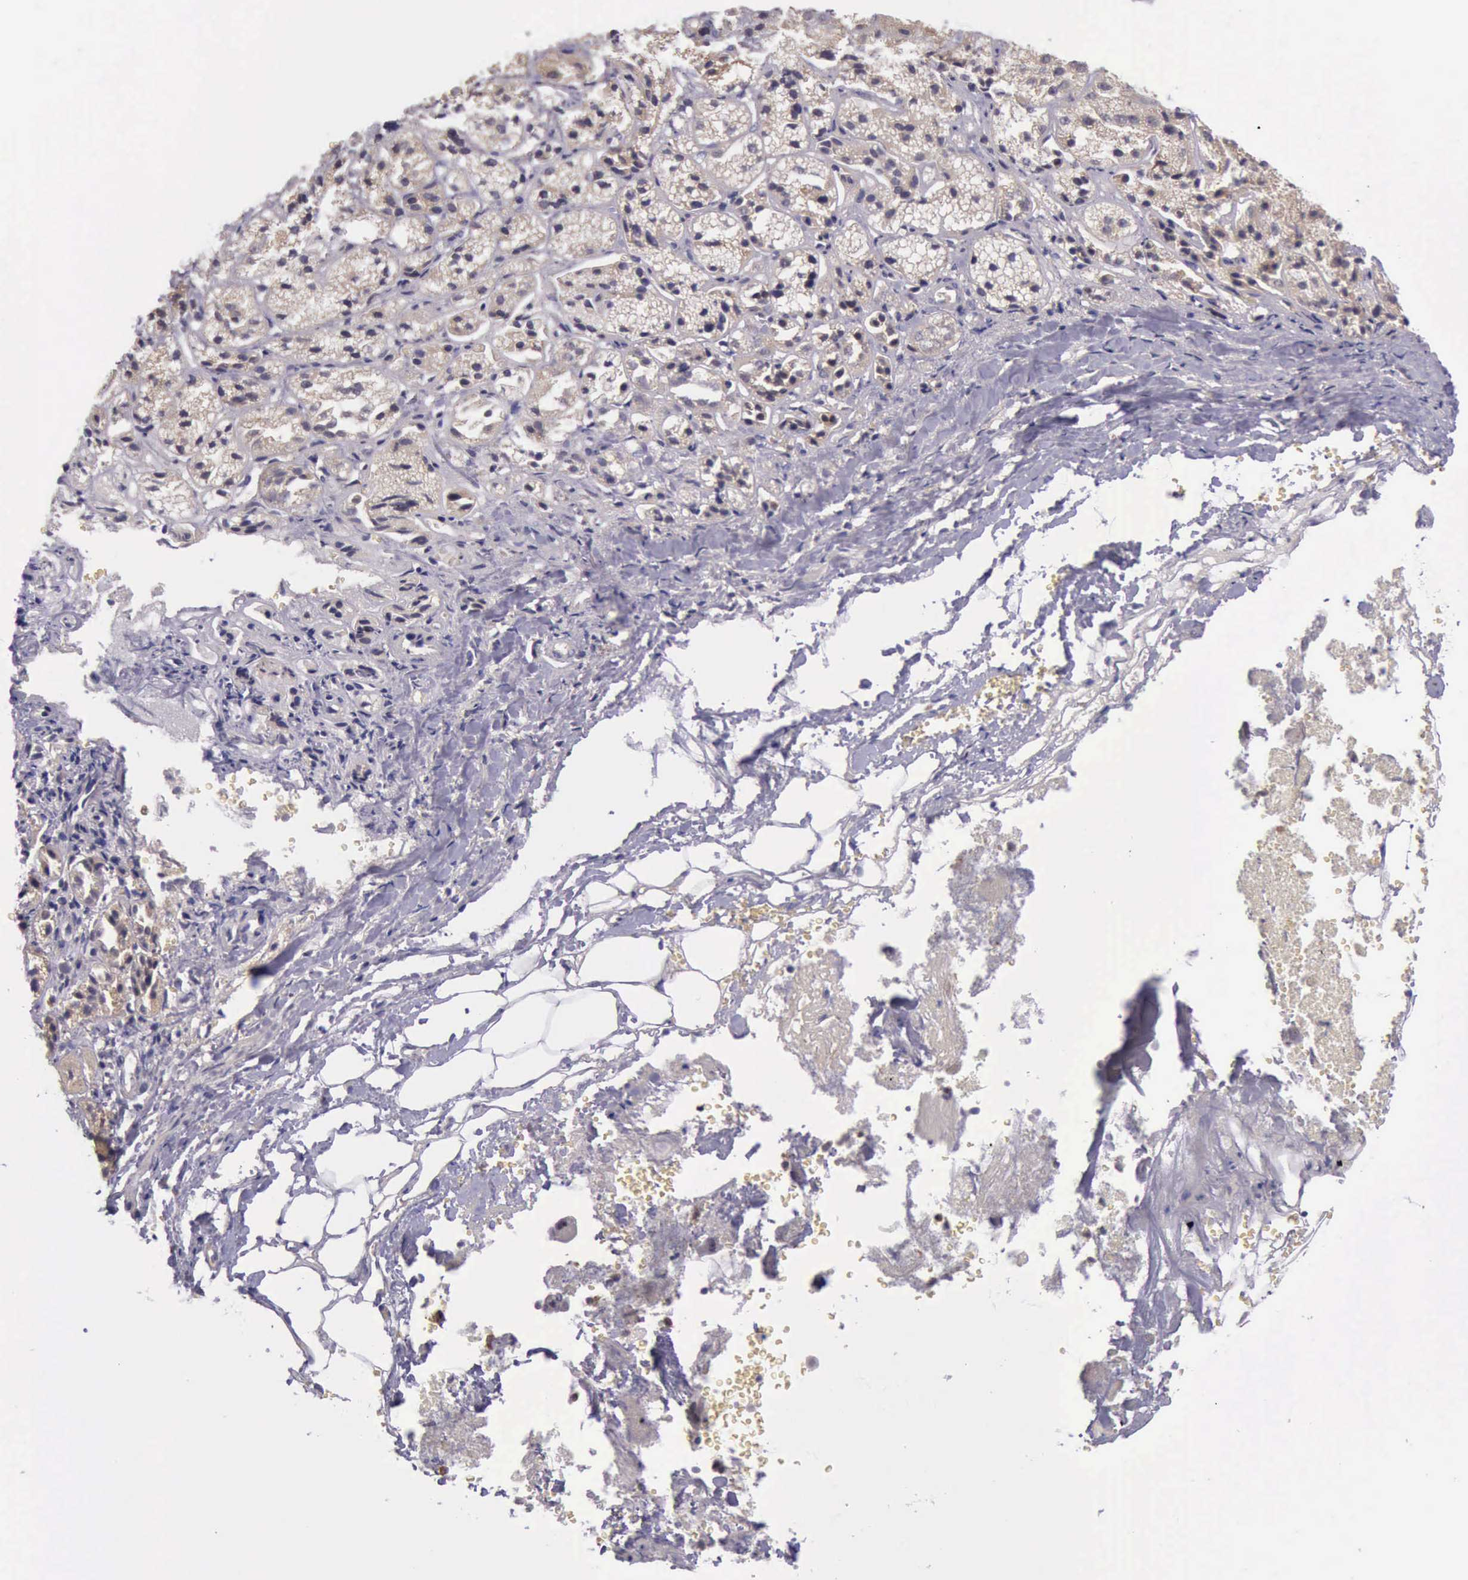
{"staining": {"intensity": "moderate", "quantity": ">75%", "location": "cytoplasmic/membranous"}, "tissue": "adrenal gland", "cell_type": "Glandular cells", "image_type": "normal", "snomed": [{"axis": "morphology", "description": "Normal tissue, NOS"}, {"axis": "topography", "description": "Adrenal gland"}], "caption": "A histopathology image of adrenal gland stained for a protein reveals moderate cytoplasmic/membranous brown staining in glandular cells. The protein of interest is shown in brown color, while the nuclei are stained blue.", "gene": "PLEK2", "patient": {"sex": "female", "age": 71}}